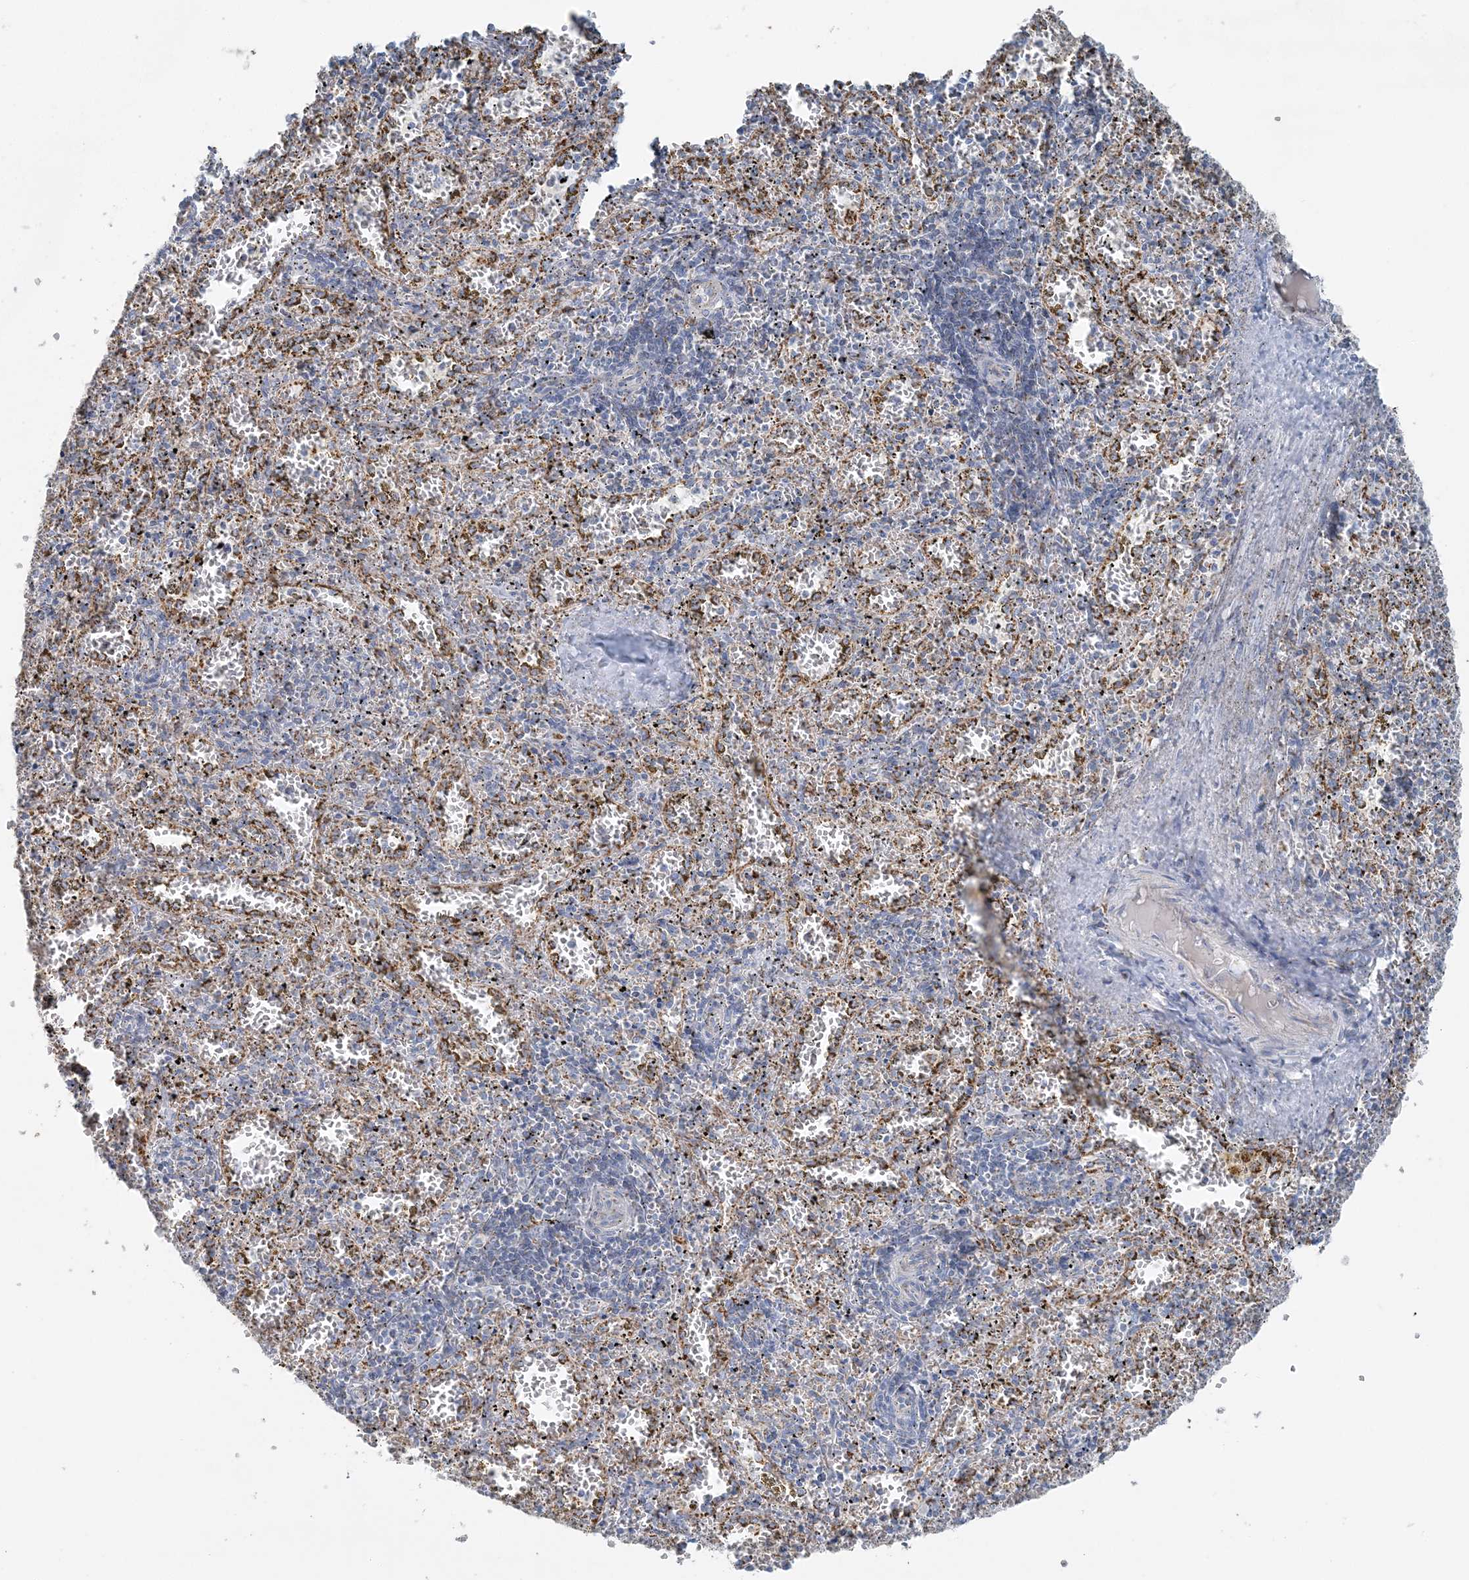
{"staining": {"intensity": "negative", "quantity": "none", "location": "none"}, "tissue": "spleen", "cell_type": "Cells in red pulp", "image_type": "normal", "snomed": [{"axis": "morphology", "description": "Normal tissue, NOS"}, {"axis": "topography", "description": "Spleen"}], "caption": "Spleen was stained to show a protein in brown. There is no significant positivity in cells in red pulp. Brightfield microscopy of immunohistochemistry (IHC) stained with DAB (brown) and hematoxylin (blue), captured at high magnification.", "gene": "PCCB", "patient": {"sex": "male", "age": 11}}